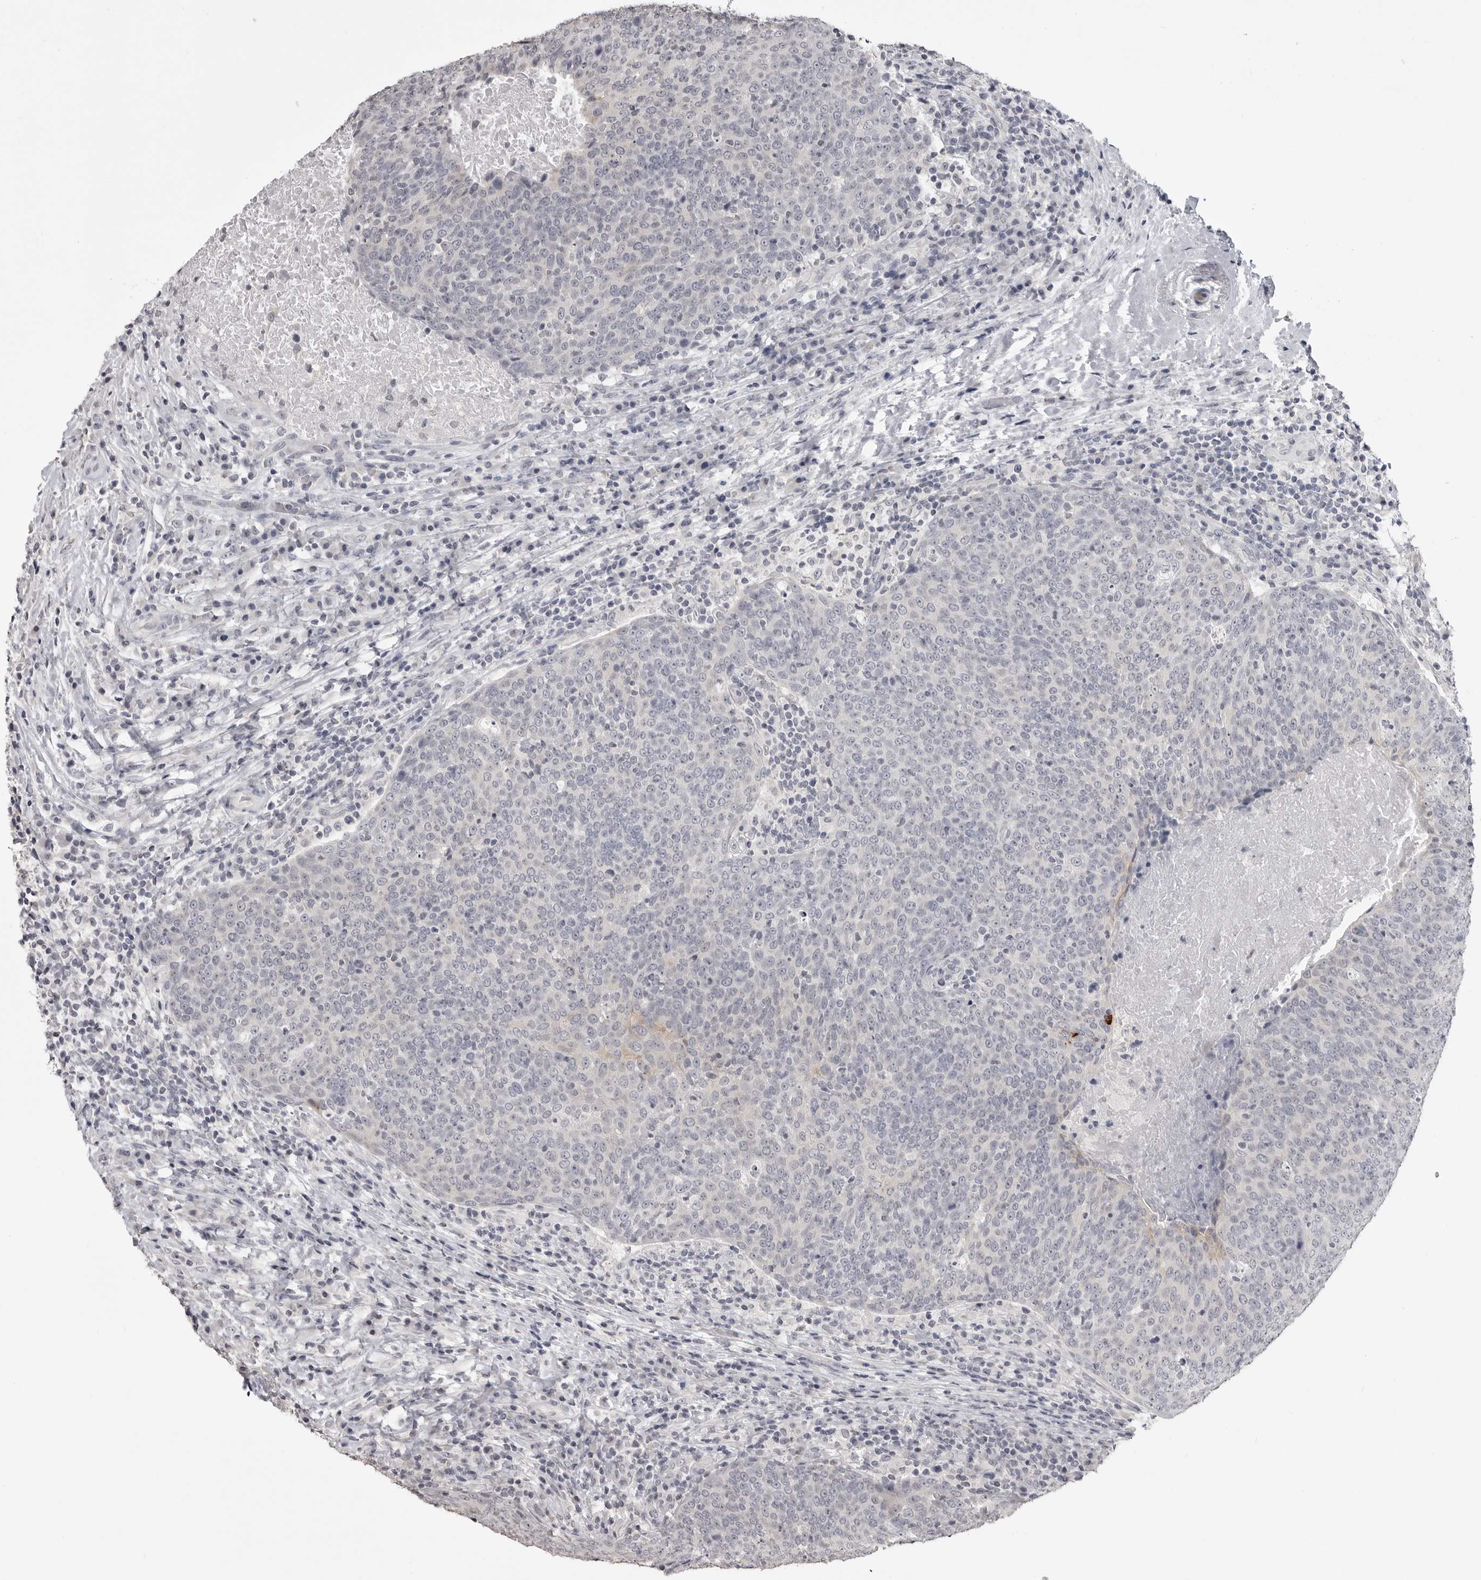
{"staining": {"intensity": "negative", "quantity": "none", "location": "none"}, "tissue": "head and neck cancer", "cell_type": "Tumor cells", "image_type": "cancer", "snomed": [{"axis": "morphology", "description": "Squamous cell carcinoma, NOS"}, {"axis": "morphology", "description": "Squamous cell carcinoma, metastatic, NOS"}, {"axis": "topography", "description": "Lymph node"}, {"axis": "topography", "description": "Head-Neck"}], "caption": "DAB (3,3'-diaminobenzidine) immunohistochemical staining of head and neck metastatic squamous cell carcinoma exhibits no significant expression in tumor cells.", "gene": "GPN2", "patient": {"sex": "male", "age": 62}}